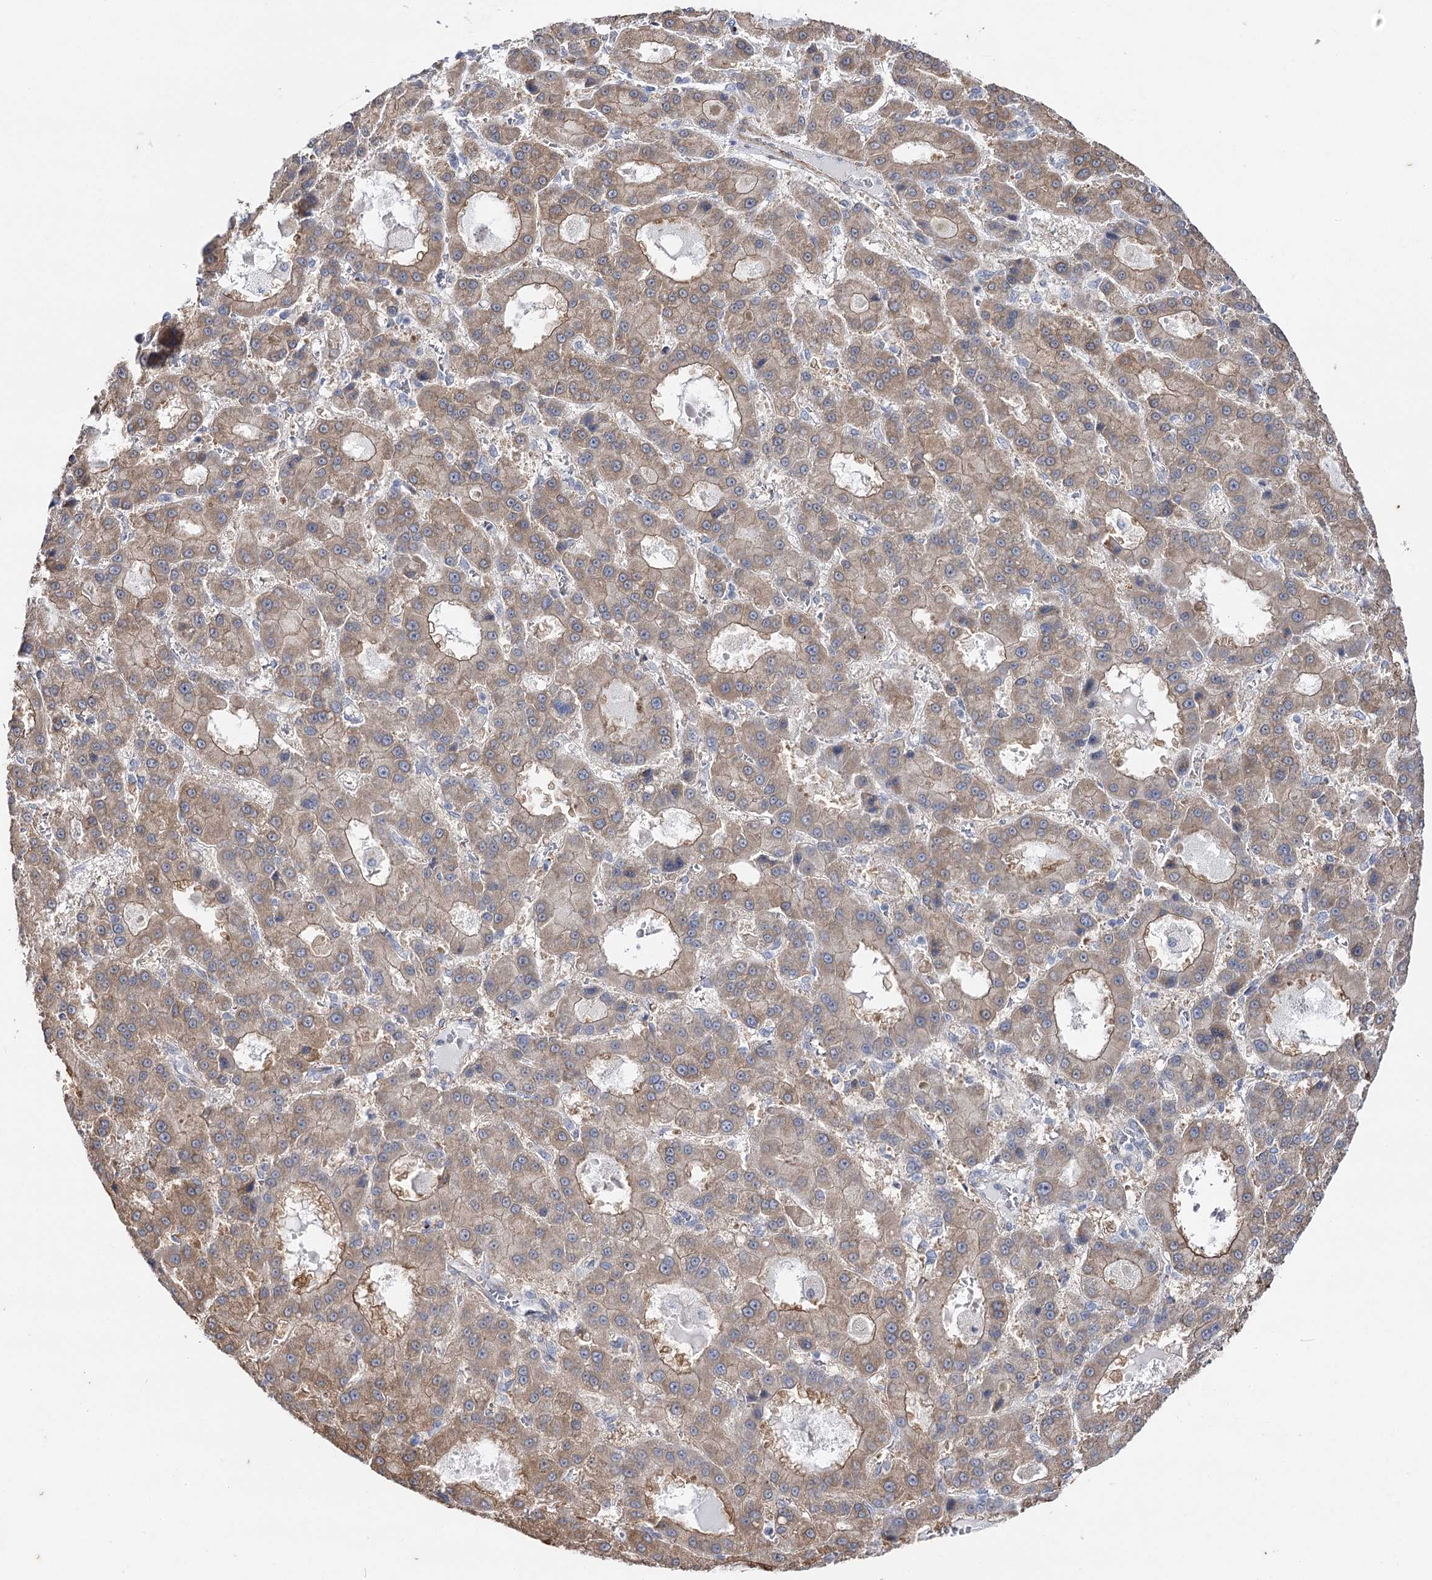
{"staining": {"intensity": "weak", "quantity": ">75%", "location": "cytoplasmic/membranous"}, "tissue": "liver cancer", "cell_type": "Tumor cells", "image_type": "cancer", "snomed": [{"axis": "morphology", "description": "Carcinoma, Hepatocellular, NOS"}, {"axis": "topography", "description": "Liver"}], "caption": "Immunohistochemistry (IHC) of hepatocellular carcinoma (liver) shows low levels of weak cytoplasmic/membranous staining in approximately >75% of tumor cells. (IHC, brightfield microscopy, high magnification).", "gene": "AGXT2", "patient": {"sex": "male", "age": 70}}